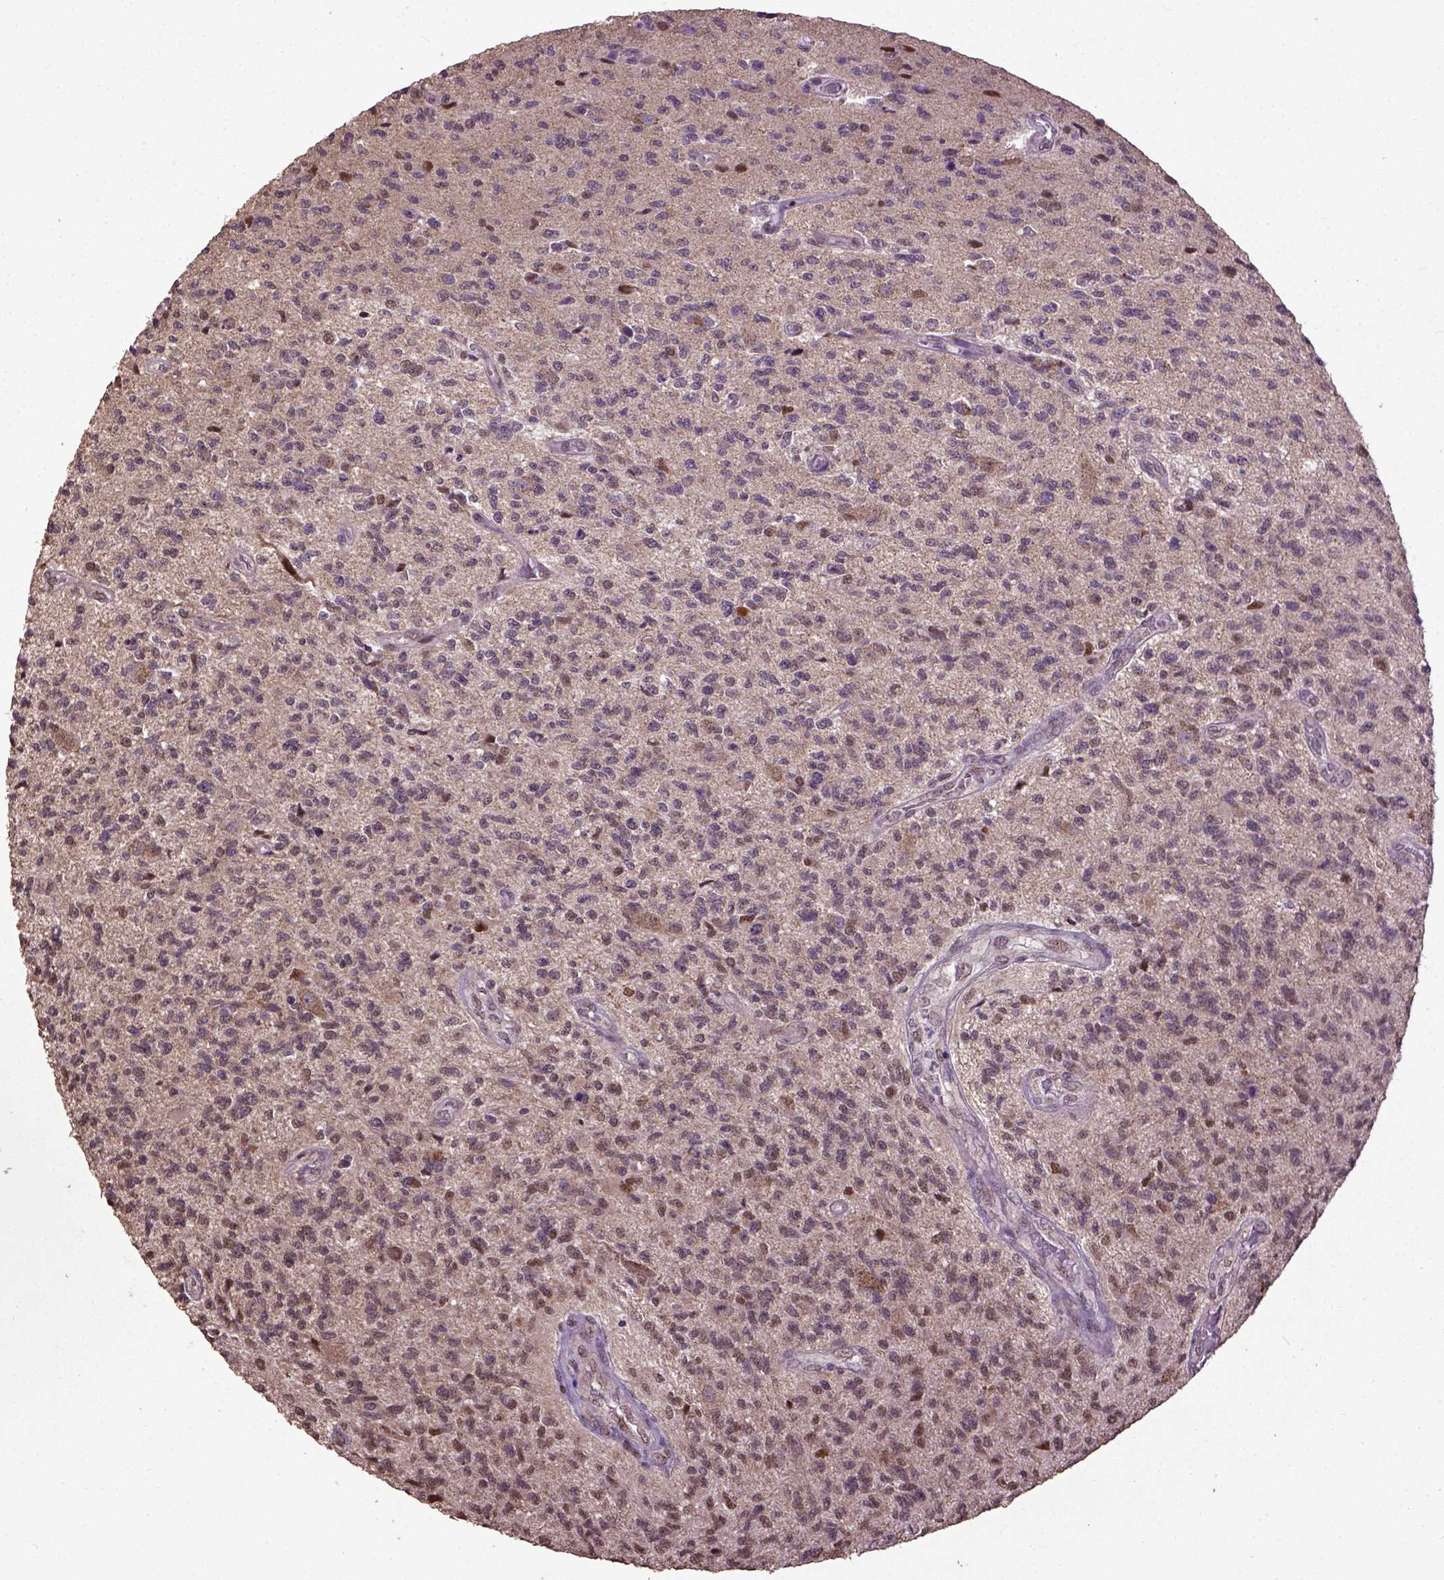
{"staining": {"intensity": "moderate", "quantity": "<25%", "location": "nuclear"}, "tissue": "glioma", "cell_type": "Tumor cells", "image_type": "cancer", "snomed": [{"axis": "morphology", "description": "Glioma, malignant, High grade"}, {"axis": "topography", "description": "Brain"}], "caption": "A micrograph of human glioma stained for a protein exhibits moderate nuclear brown staining in tumor cells. (Brightfield microscopy of DAB IHC at high magnification).", "gene": "UBA3", "patient": {"sex": "male", "age": 56}}